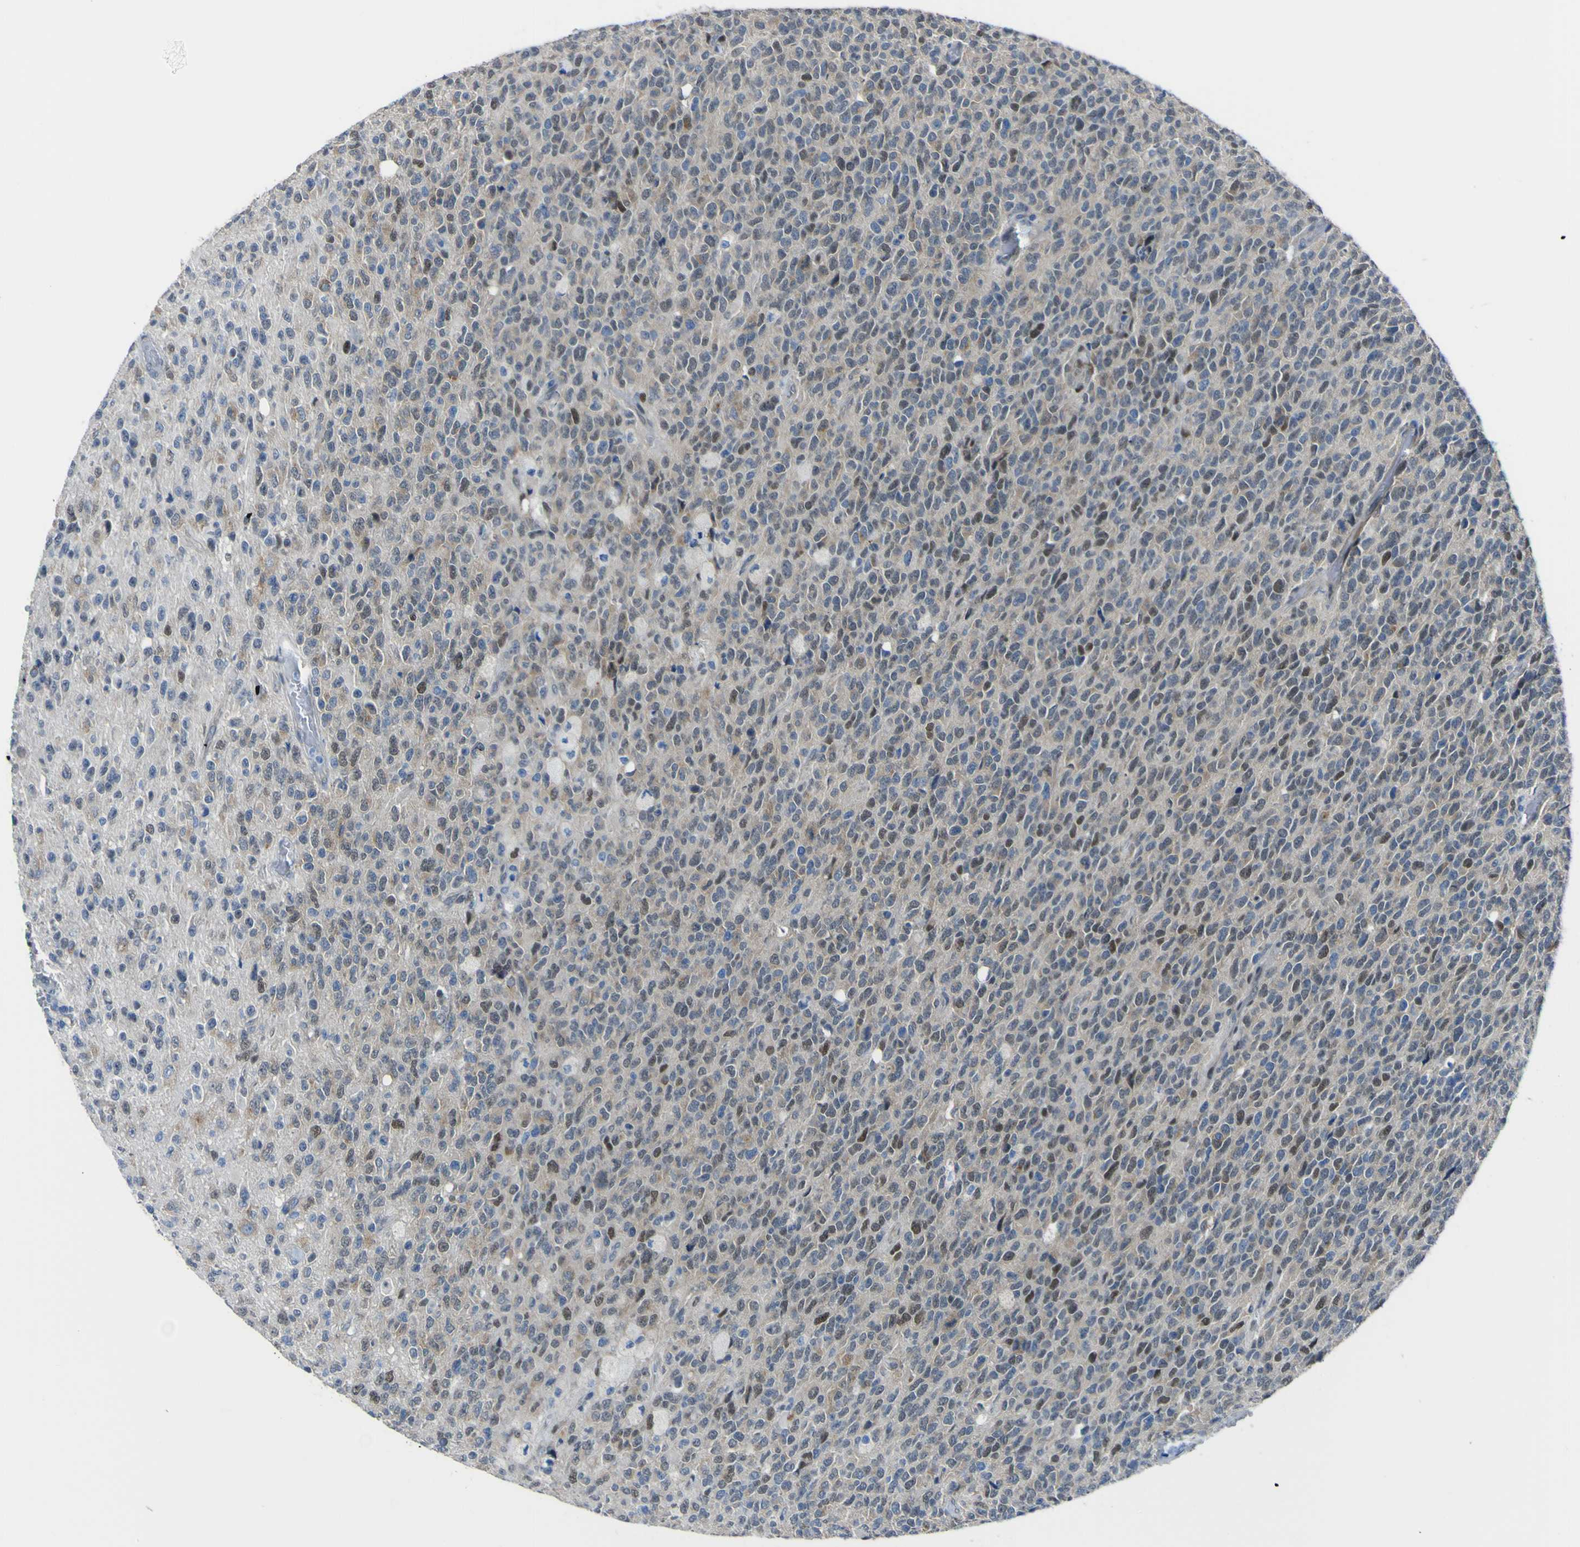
{"staining": {"intensity": "moderate", "quantity": "25%-75%", "location": "cytoplasmic/membranous,nuclear"}, "tissue": "glioma", "cell_type": "Tumor cells", "image_type": "cancer", "snomed": [{"axis": "morphology", "description": "Glioma, malignant, High grade"}, {"axis": "topography", "description": "pancreas cauda"}], "caption": "The micrograph exhibits immunohistochemical staining of high-grade glioma (malignant). There is moderate cytoplasmic/membranous and nuclear staining is seen in about 25%-75% of tumor cells. (Stains: DAB (3,3'-diaminobenzidine) in brown, nuclei in blue, Microscopy: brightfield microscopy at high magnification).", "gene": "LRRN1", "patient": {"sex": "male", "age": 60}}